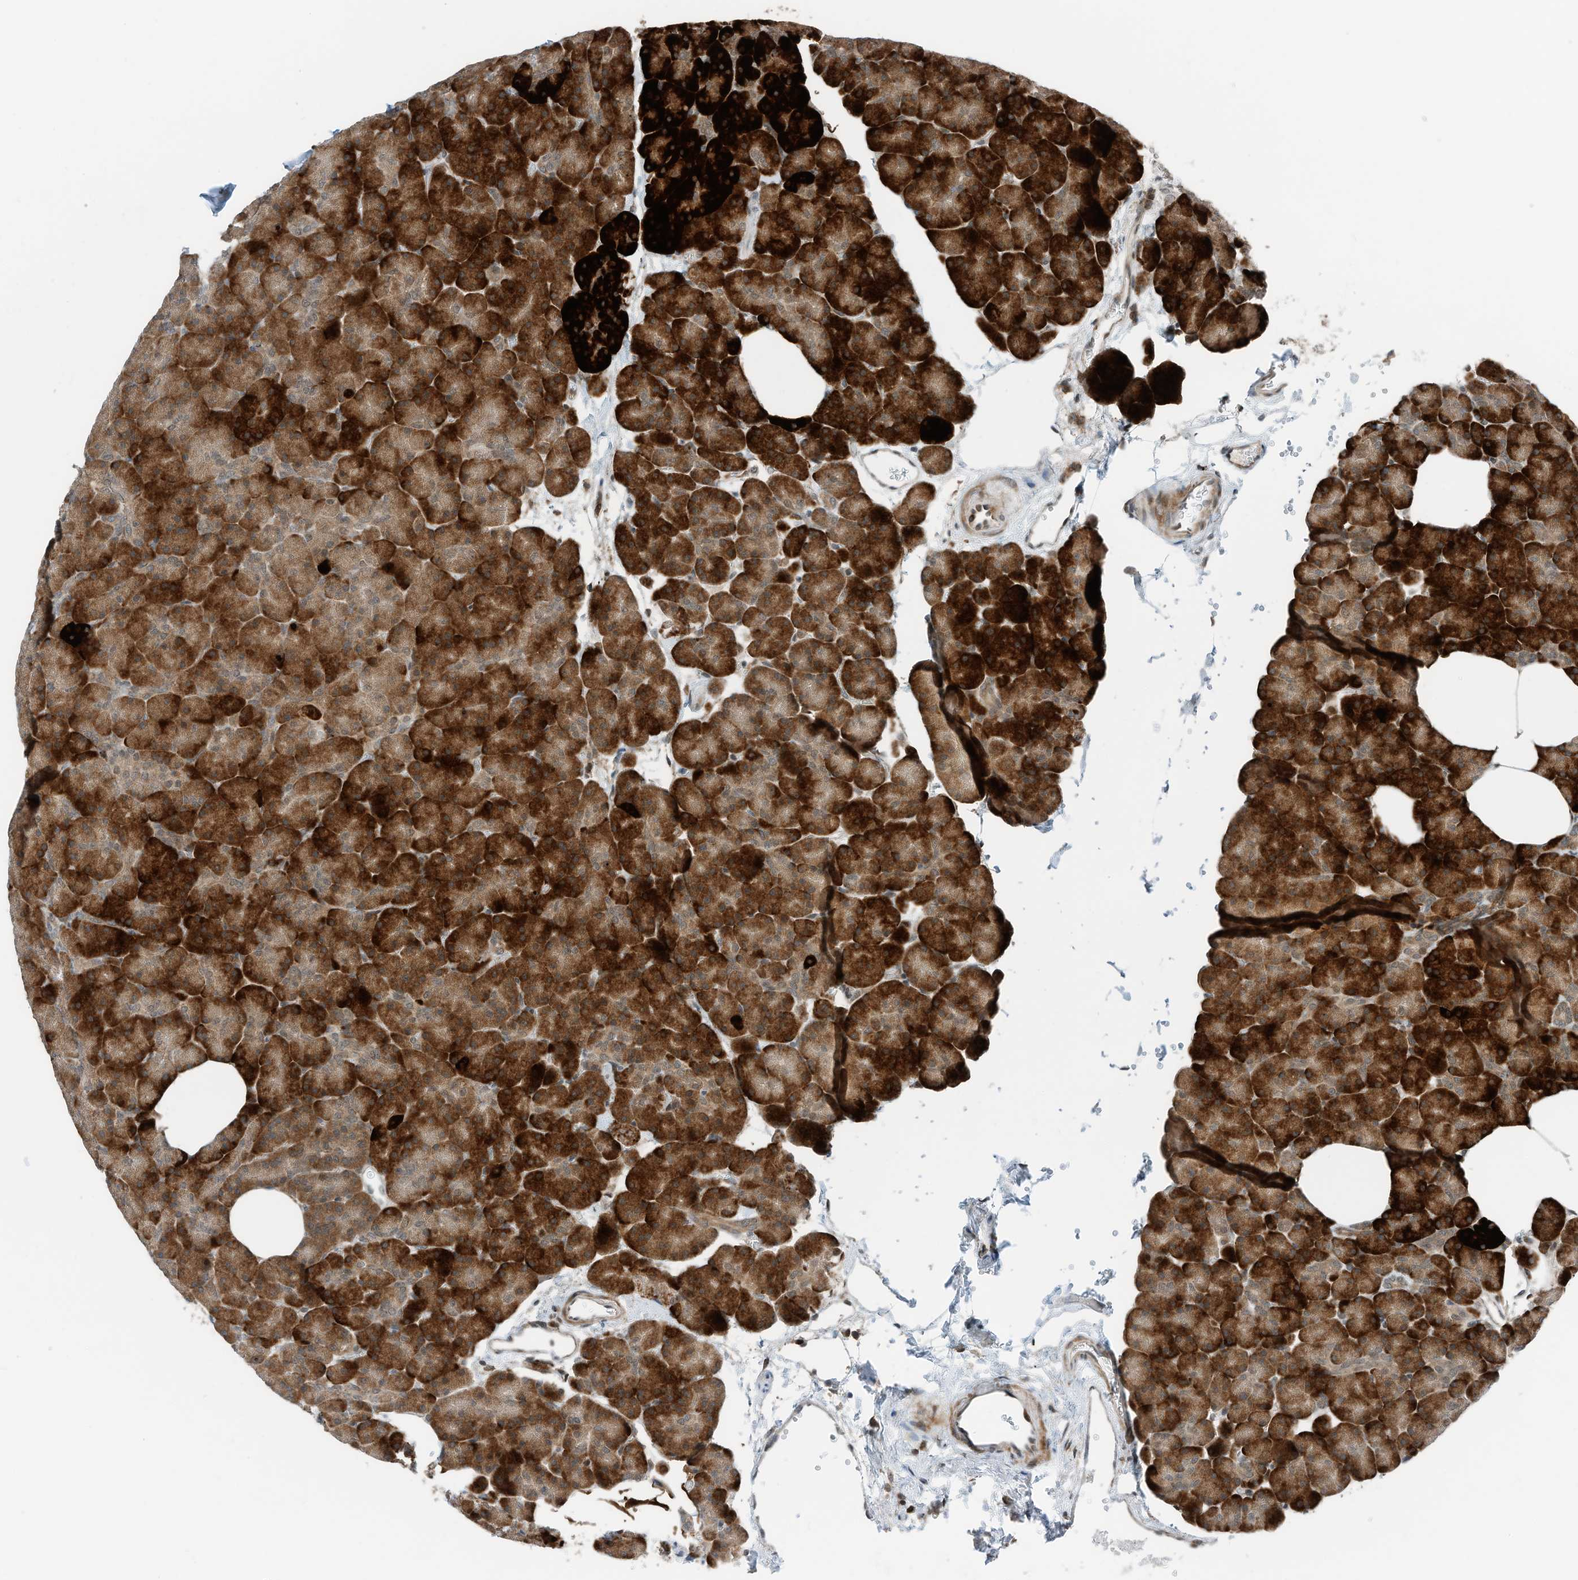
{"staining": {"intensity": "strong", "quantity": ">75%", "location": "cytoplasmic/membranous"}, "tissue": "pancreas", "cell_type": "Exocrine glandular cells", "image_type": "normal", "snomed": [{"axis": "morphology", "description": "Normal tissue, NOS"}, {"axis": "morphology", "description": "Carcinoid, malignant, NOS"}, {"axis": "topography", "description": "Pancreas"}], "caption": "Immunohistochemistry (IHC) photomicrograph of normal pancreas: pancreas stained using immunohistochemistry (IHC) reveals high levels of strong protein expression localized specifically in the cytoplasmic/membranous of exocrine glandular cells, appearing as a cytoplasmic/membranous brown color.", "gene": "RMND1", "patient": {"sex": "female", "age": 35}}